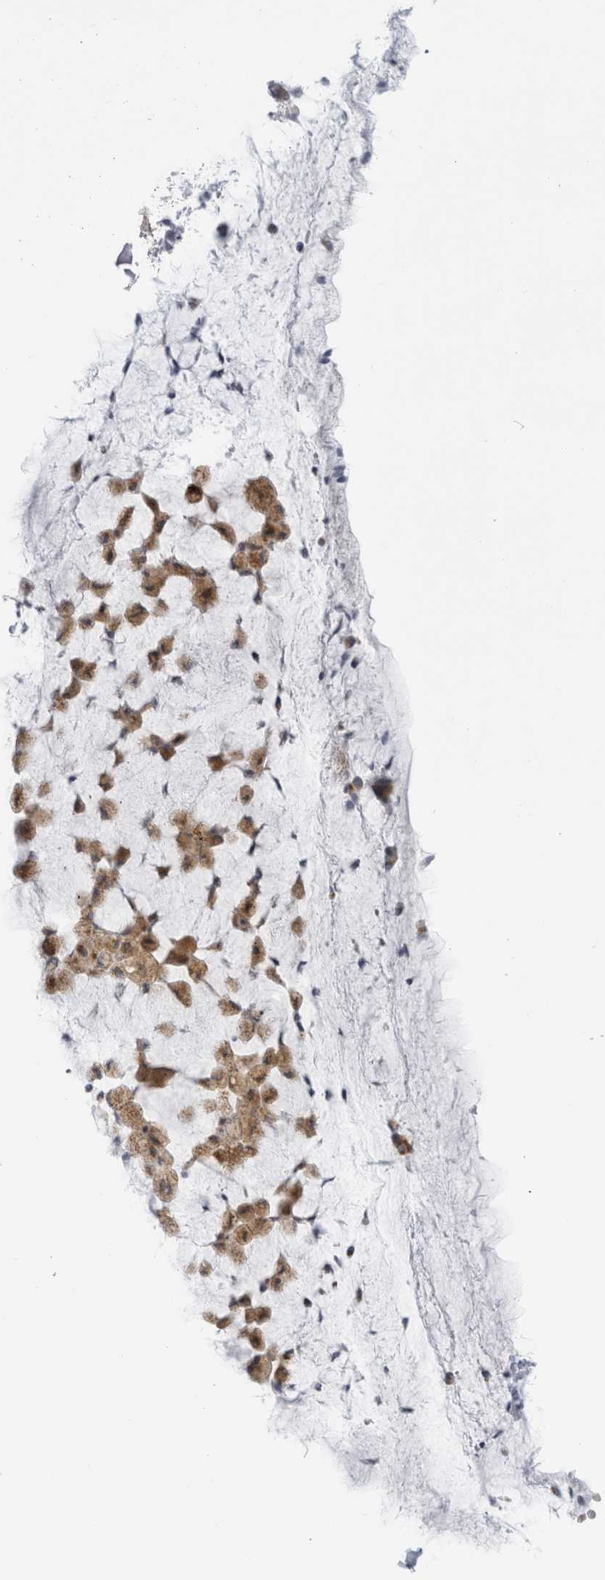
{"staining": {"intensity": "moderate", "quantity": ">75%", "location": "cytoplasmic/membranous"}, "tissue": "bronchus", "cell_type": "Respiratory epithelial cells", "image_type": "normal", "snomed": [{"axis": "morphology", "description": "Normal tissue, NOS"}, {"axis": "topography", "description": "Cartilage tissue"}], "caption": "Unremarkable bronchus demonstrates moderate cytoplasmic/membranous staining in about >75% of respiratory epithelial cells, visualized by immunohistochemistry.", "gene": "FAHD1", "patient": {"sex": "female", "age": 63}}